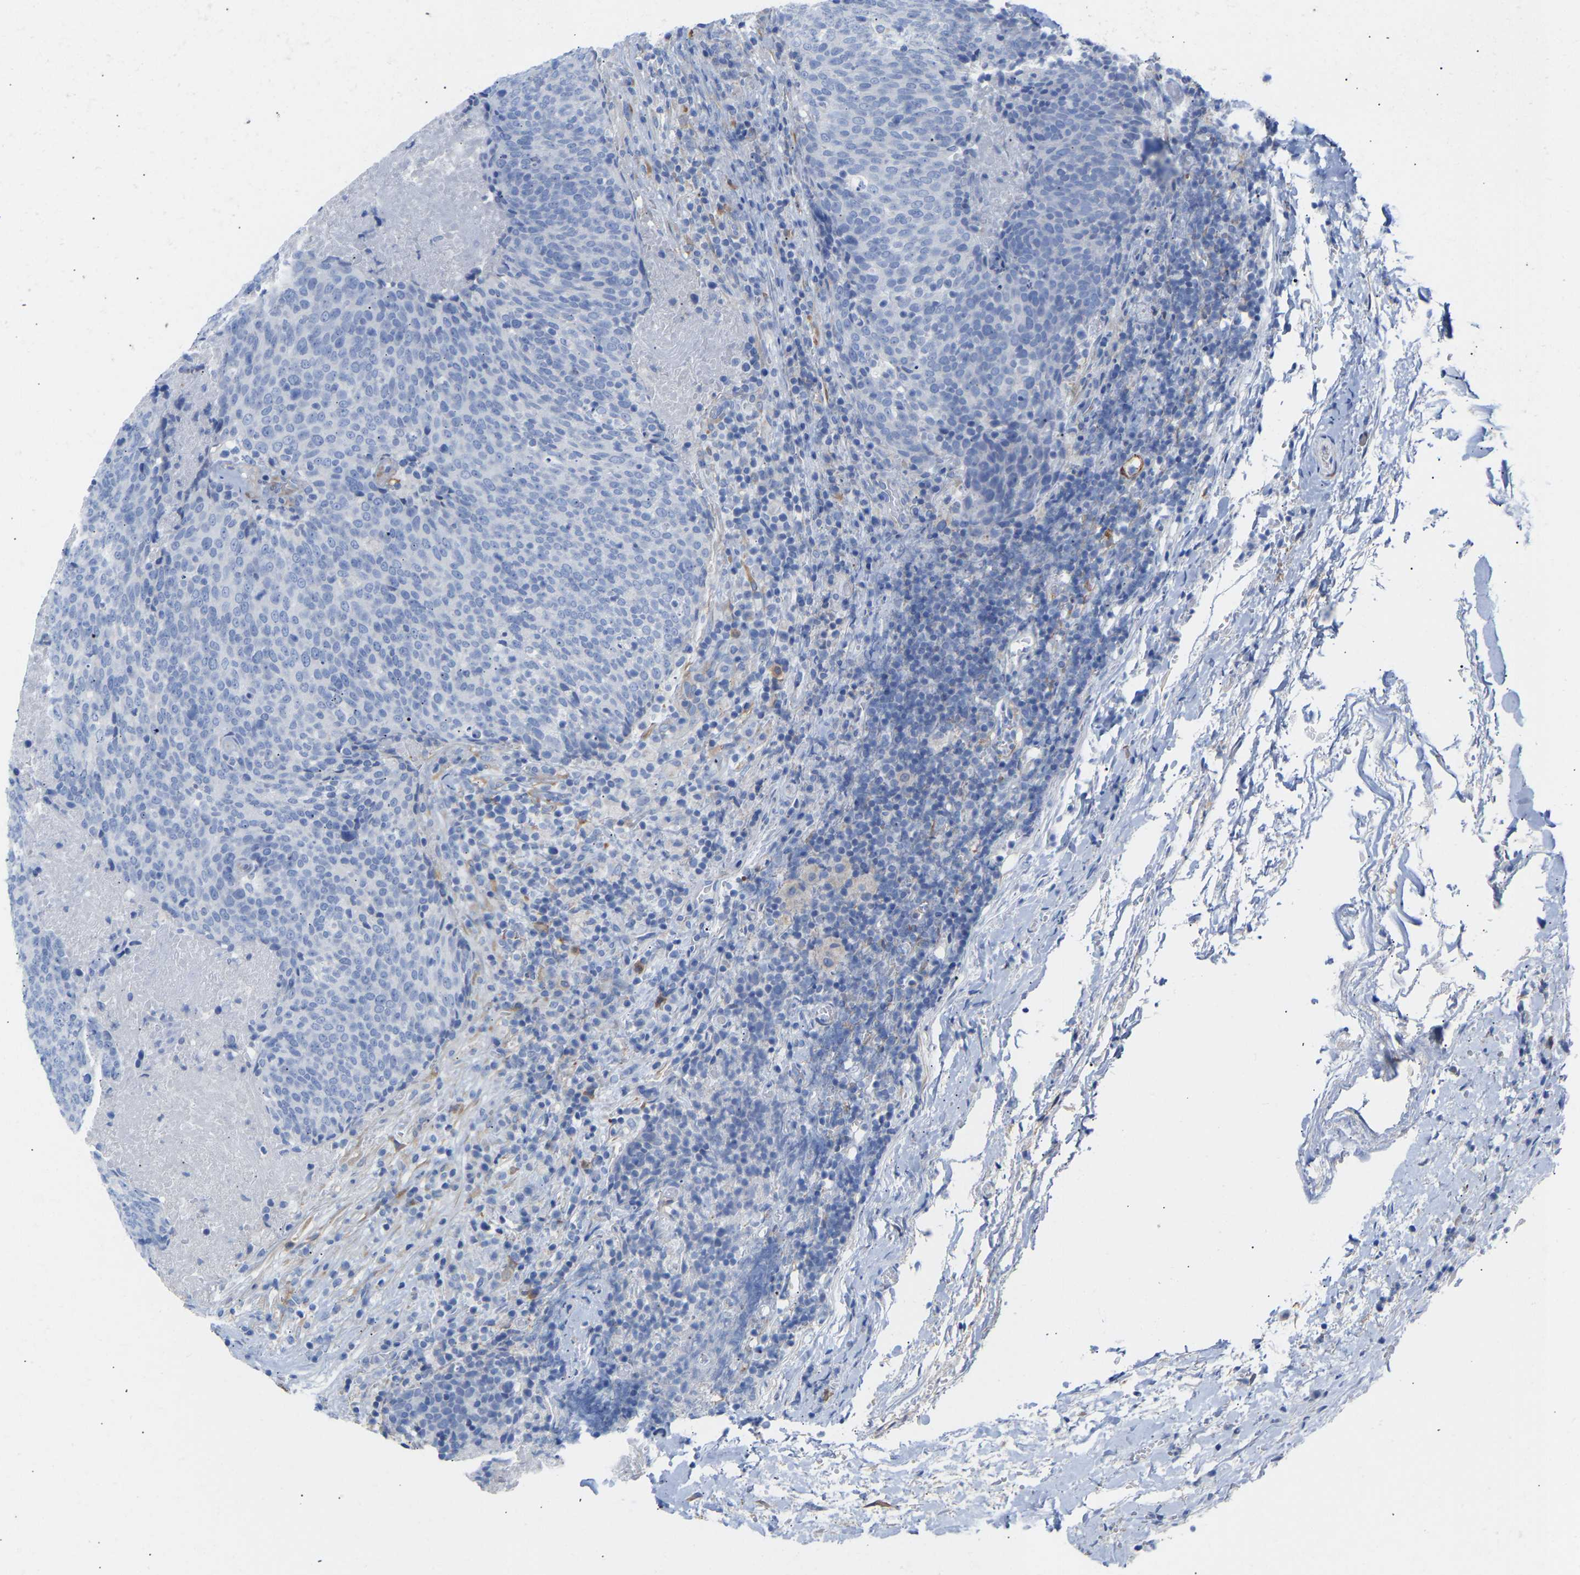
{"staining": {"intensity": "negative", "quantity": "none", "location": "none"}, "tissue": "head and neck cancer", "cell_type": "Tumor cells", "image_type": "cancer", "snomed": [{"axis": "morphology", "description": "Squamous cell carcinoma, NOS"}, {"axis": "morphology", "description": "Squamous cell carcinoma, metastatic, NOS"}, {"axis": "topography", "description": "Lymph node"}, {"axis": "topography", "description": "Head-Neck"}], "caption": "Head and neck cancer stained for a protein using immunohistochemistry displays no expression tumor cells.", "gene": "AMPH", "patient": {"sex": "male", "age": 62}}